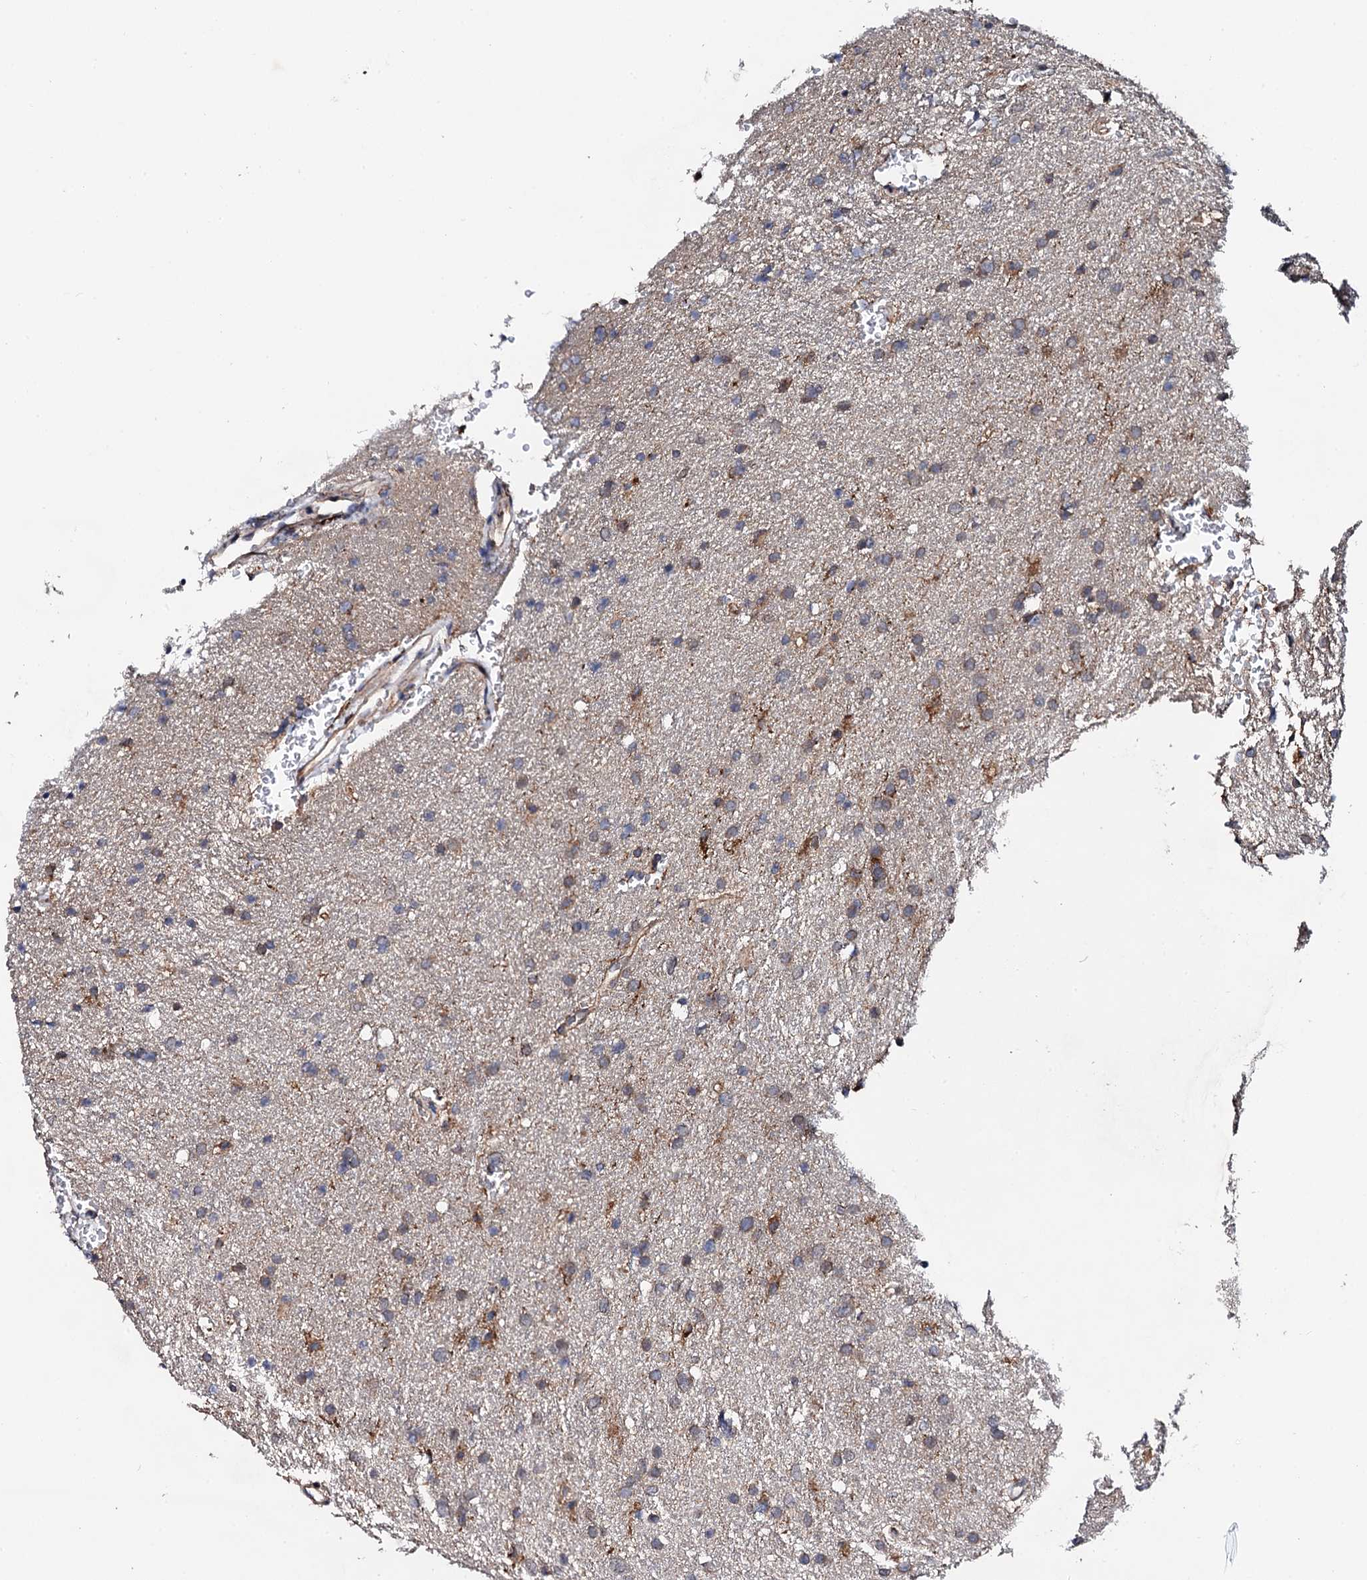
{"staining": {"intensity": "weak", "quantity": "25%-75%", "location": "cytoplasmic/membranous"}, "tissue": "glioma", "cell_type": "Tumor cells", "image_type": "cancer", "snomed": [{"axis": "morphology", "description": "Glioma, malignant, High grade"}, {"axis": "topography", "description": "Cerebral cortex"}], "caption": "Immunohistochemical staining of human glioma displays low levels of weak cytoplasmic/membranous staining in approximately 25%-75% of tumor cells.", "gene": "EDC3", "patient": {"sex": "female", "age": 36}}